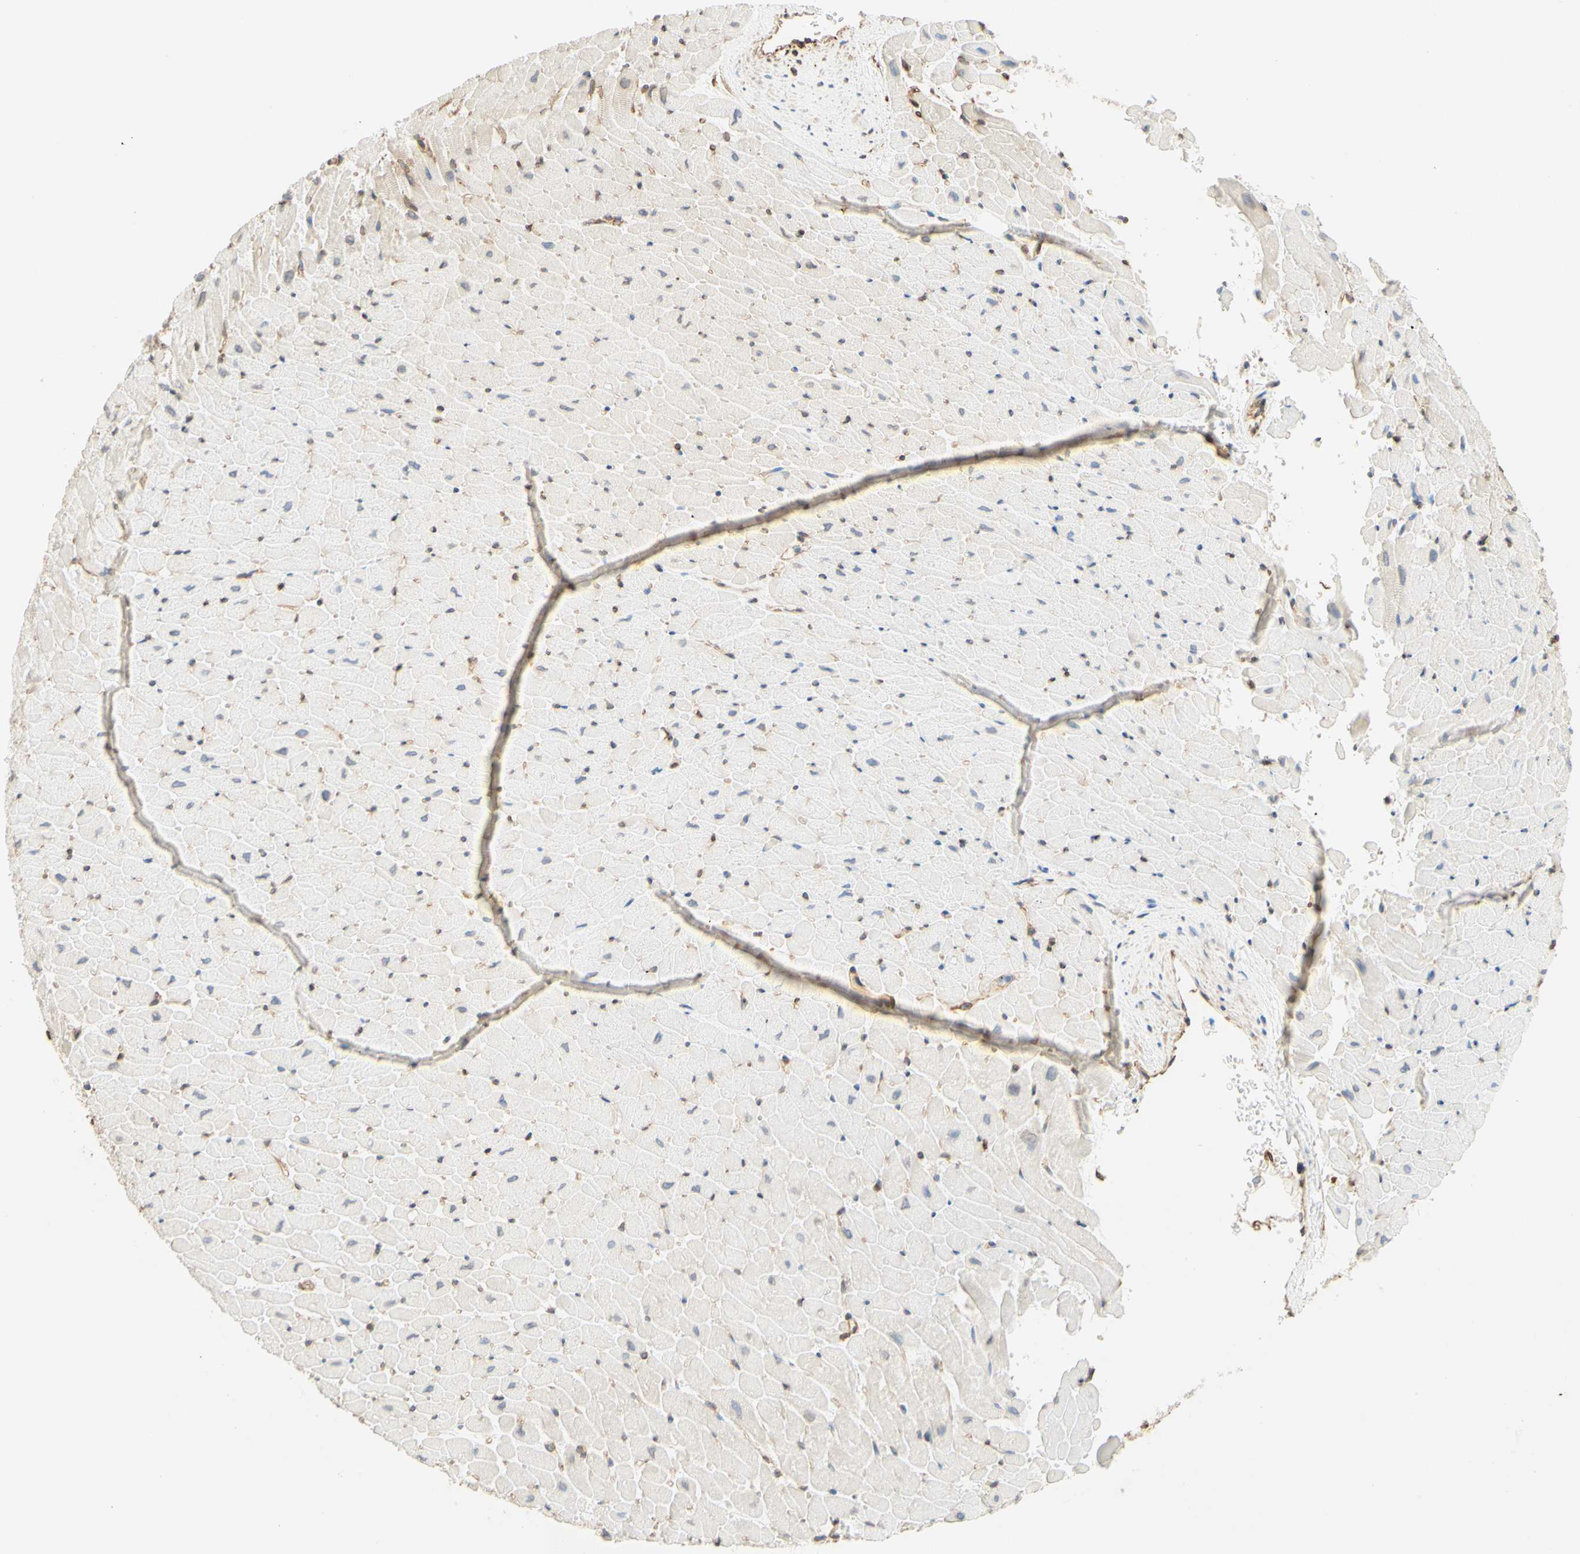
{"staining": {"intensity": "weak", "quantity": "<25%", "location": "cytoplasmic/membranous"}, "tissue": "heart muscle", "cell_type": "Cardiomyocytes", "image_type": "normal", "snomed": [{"axis": "morphology", "description": "Normal tissue, NOS"}, {"axis": "topography", "description": "Heart"}], "caption": "Immunohistochemistry (IHC) of normal human heart muscle displays no staining in cardiomyocytes.", "gene": "ENDOD1", "patient": {"sex": "male", "age": 45}}